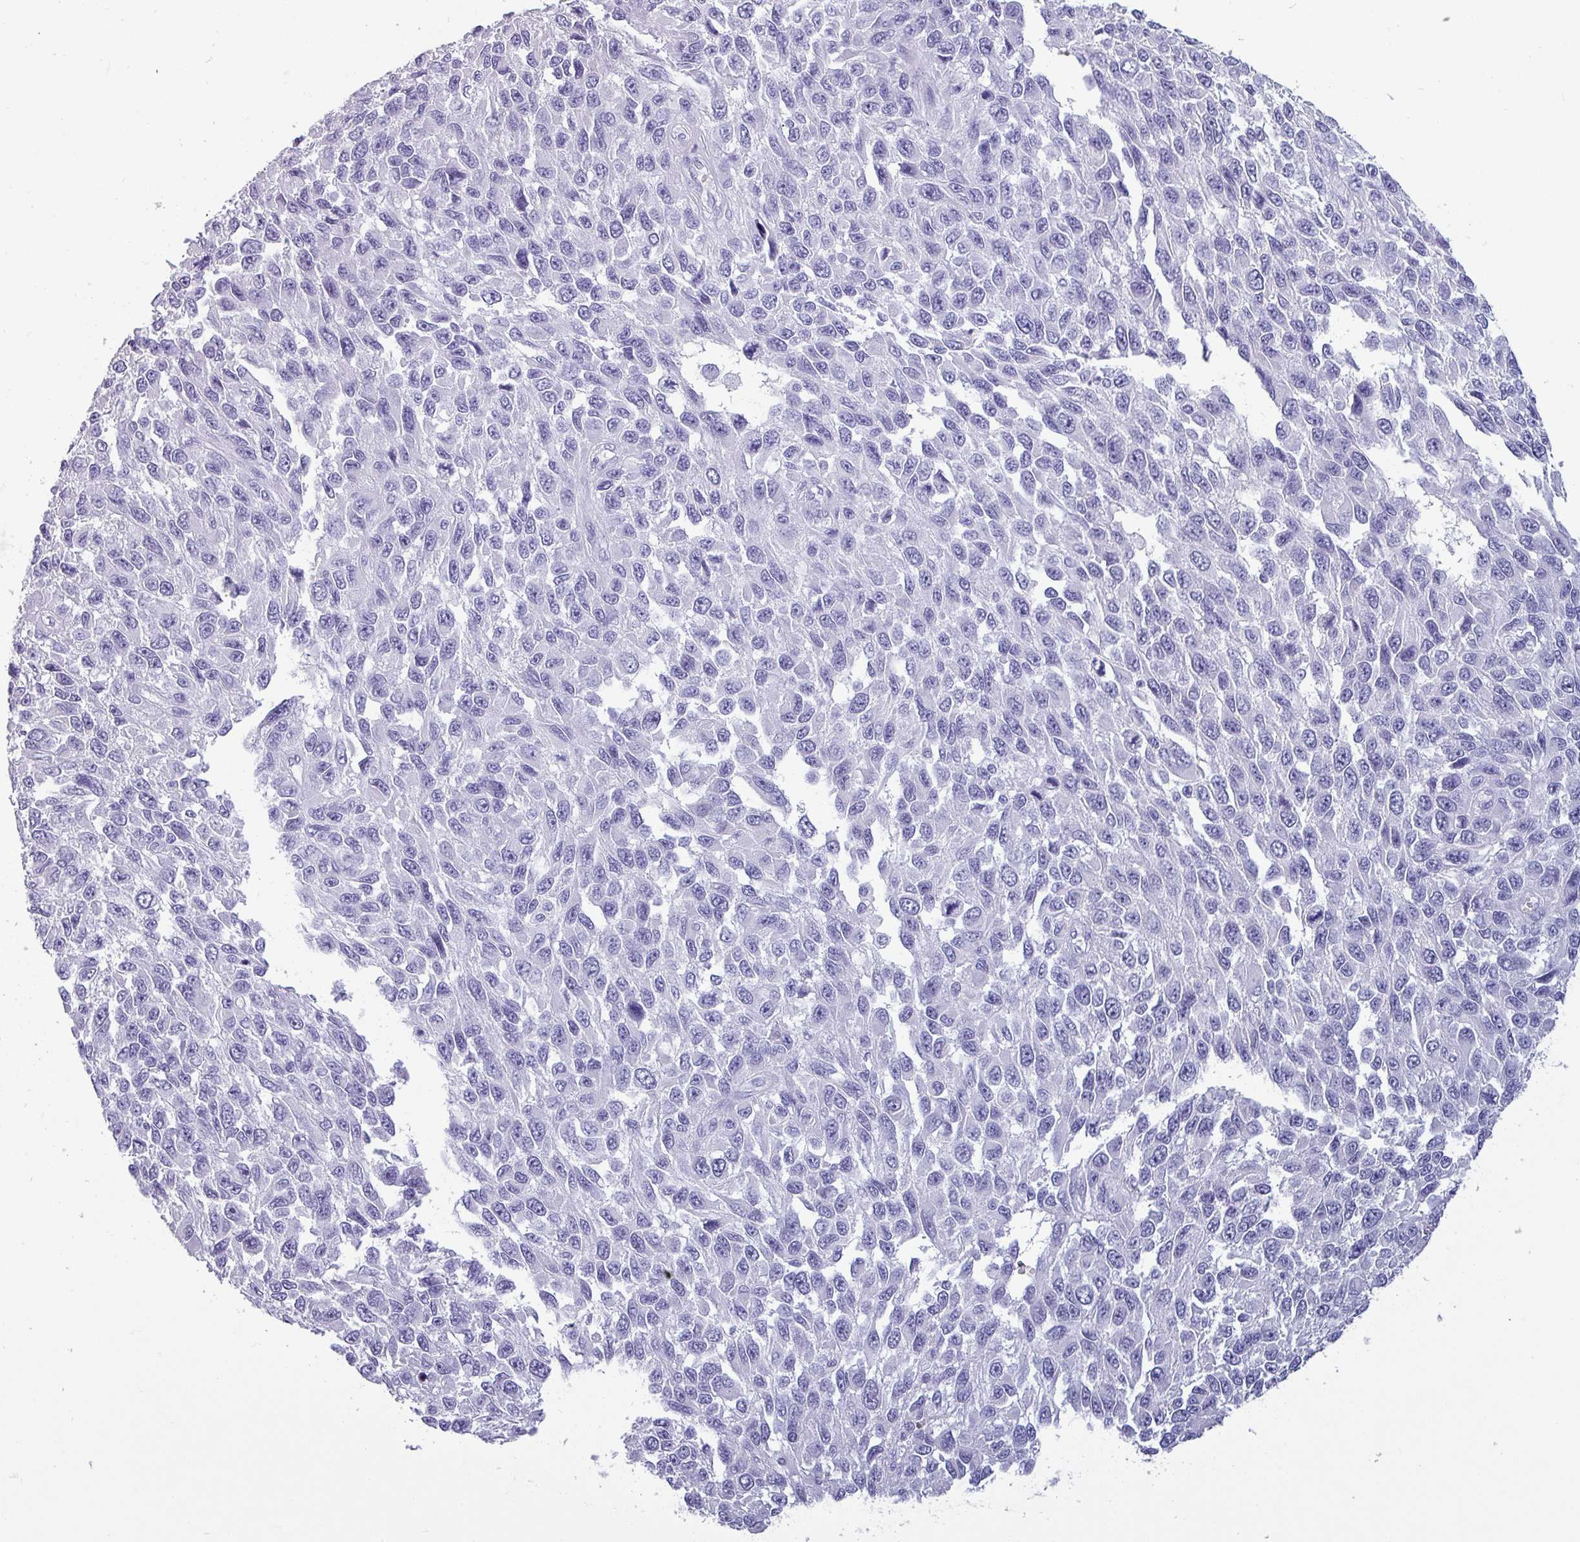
{"staining": {"intensity": "negative", "quantity": "none", "location": "none"}, "tissue": "melanoma", "cell_type": "Tumor cells", "image_type": "cancer", "snomed": [{"axis": "morphology", "description": "Malignant melanoma, NOS"}, {"axis": "topography", "description": "Skin"}], "caption": "Immunohistochemistry (IHC) image of malignant melanoma stained for a protein (brown), which exhibits no expression in tumor cells. (DAB (3,3'-diaminobenzidine) IHC with hematoxylin counter stain).", "gene": "CRYBB2", "patient": {"sex": "female", "age": 96}}